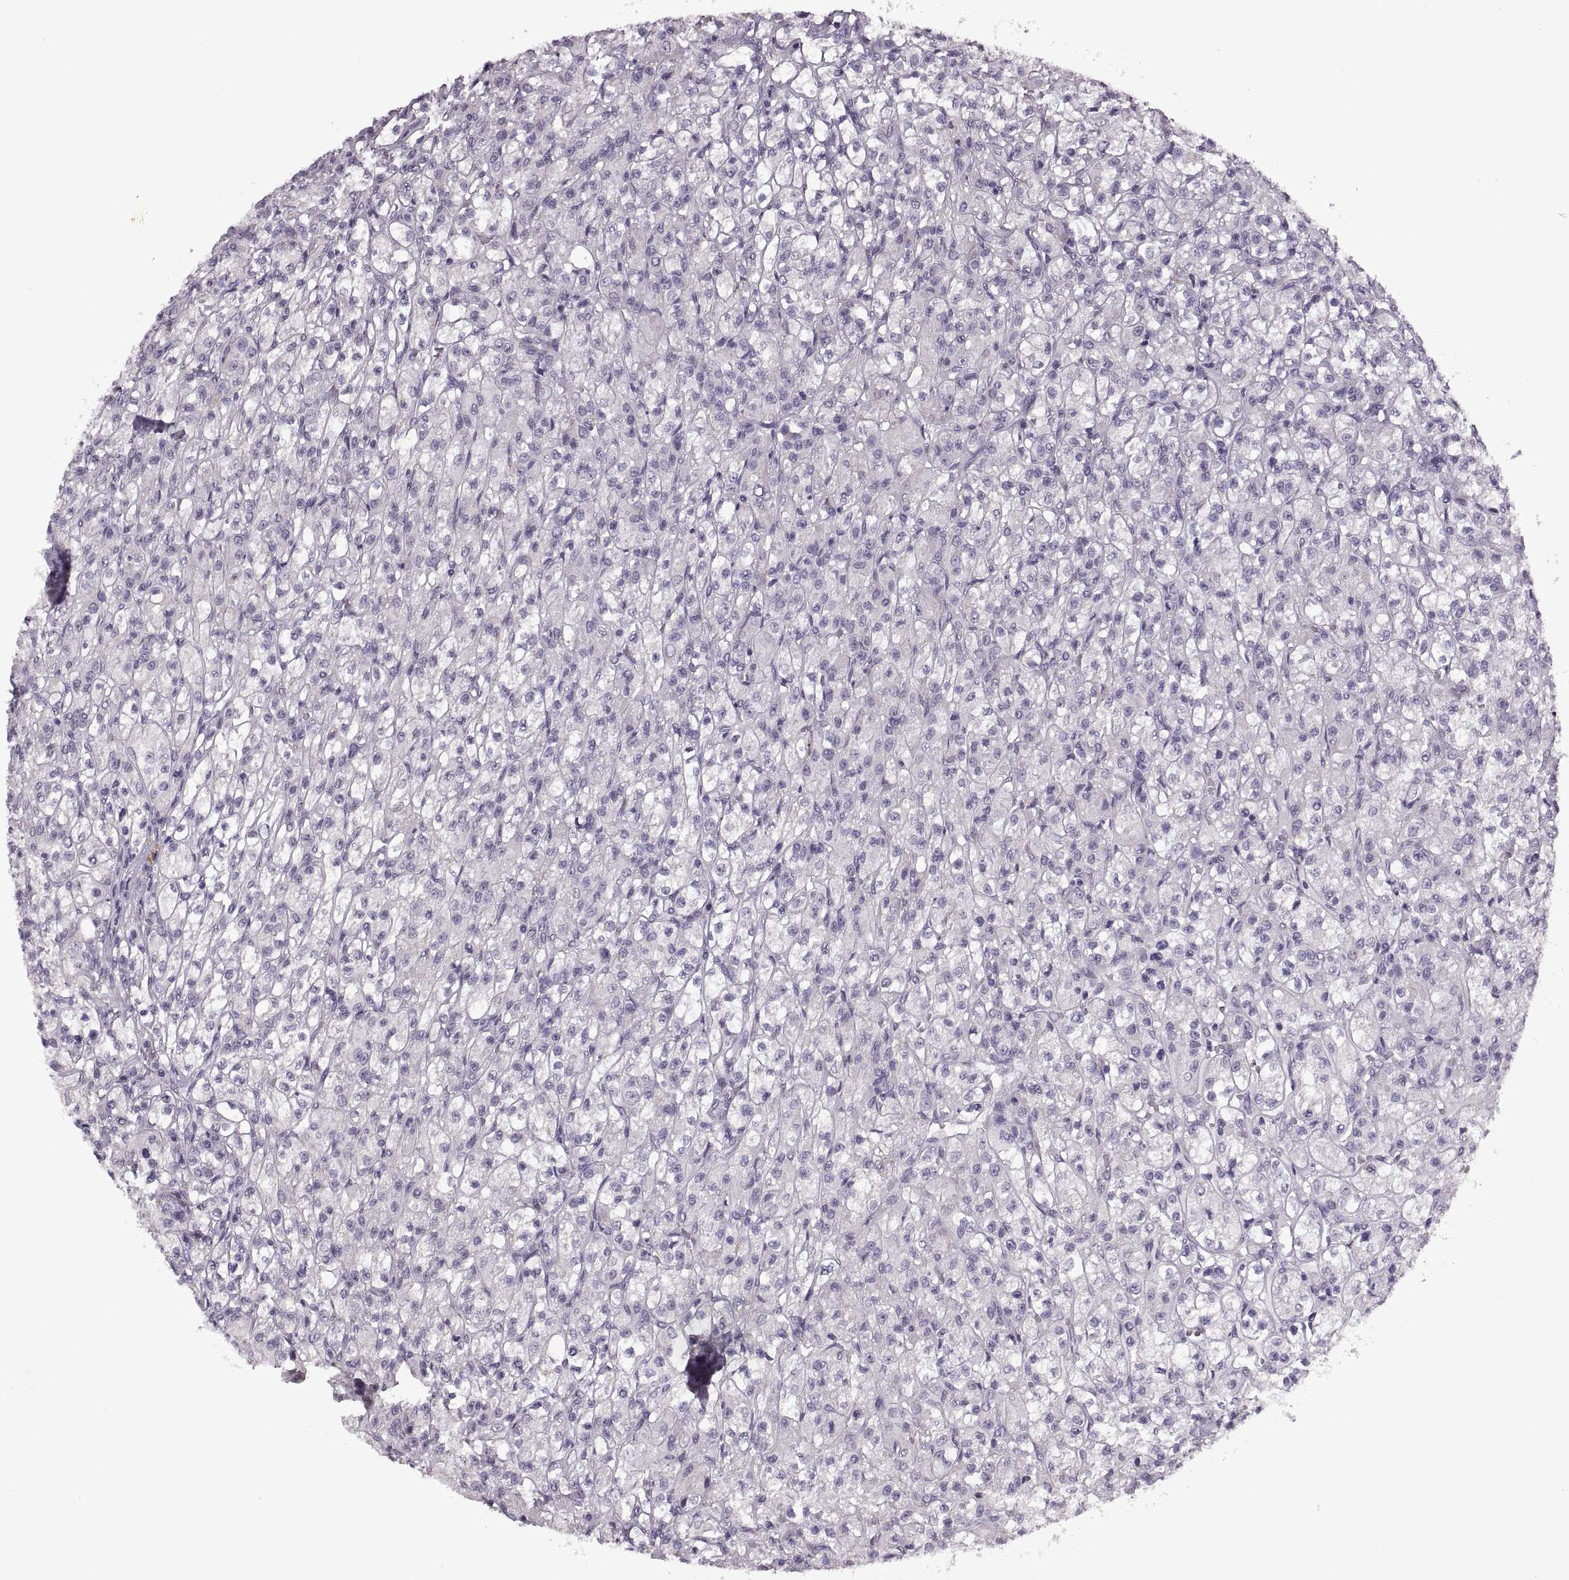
{"staining": {"intensity": "negative", "quantity": "none", "location": "none"}, "tissue": "renal cancer", "cell_type": "Tumor cells", "image_type": "cancer", "snomed": [{"axis": "morphology", "description": "Adenocarcinoma, NOS"}, {"axis": "topography", "description": "Kidney"}], "caption": "Human adenocarcinoma (renal) stained for a protein using immunohistochemistry (IHC) displays no positivity in tumor cells.", "gene": "PRSS37", "patient": {"sex": "female", "age": 70}}